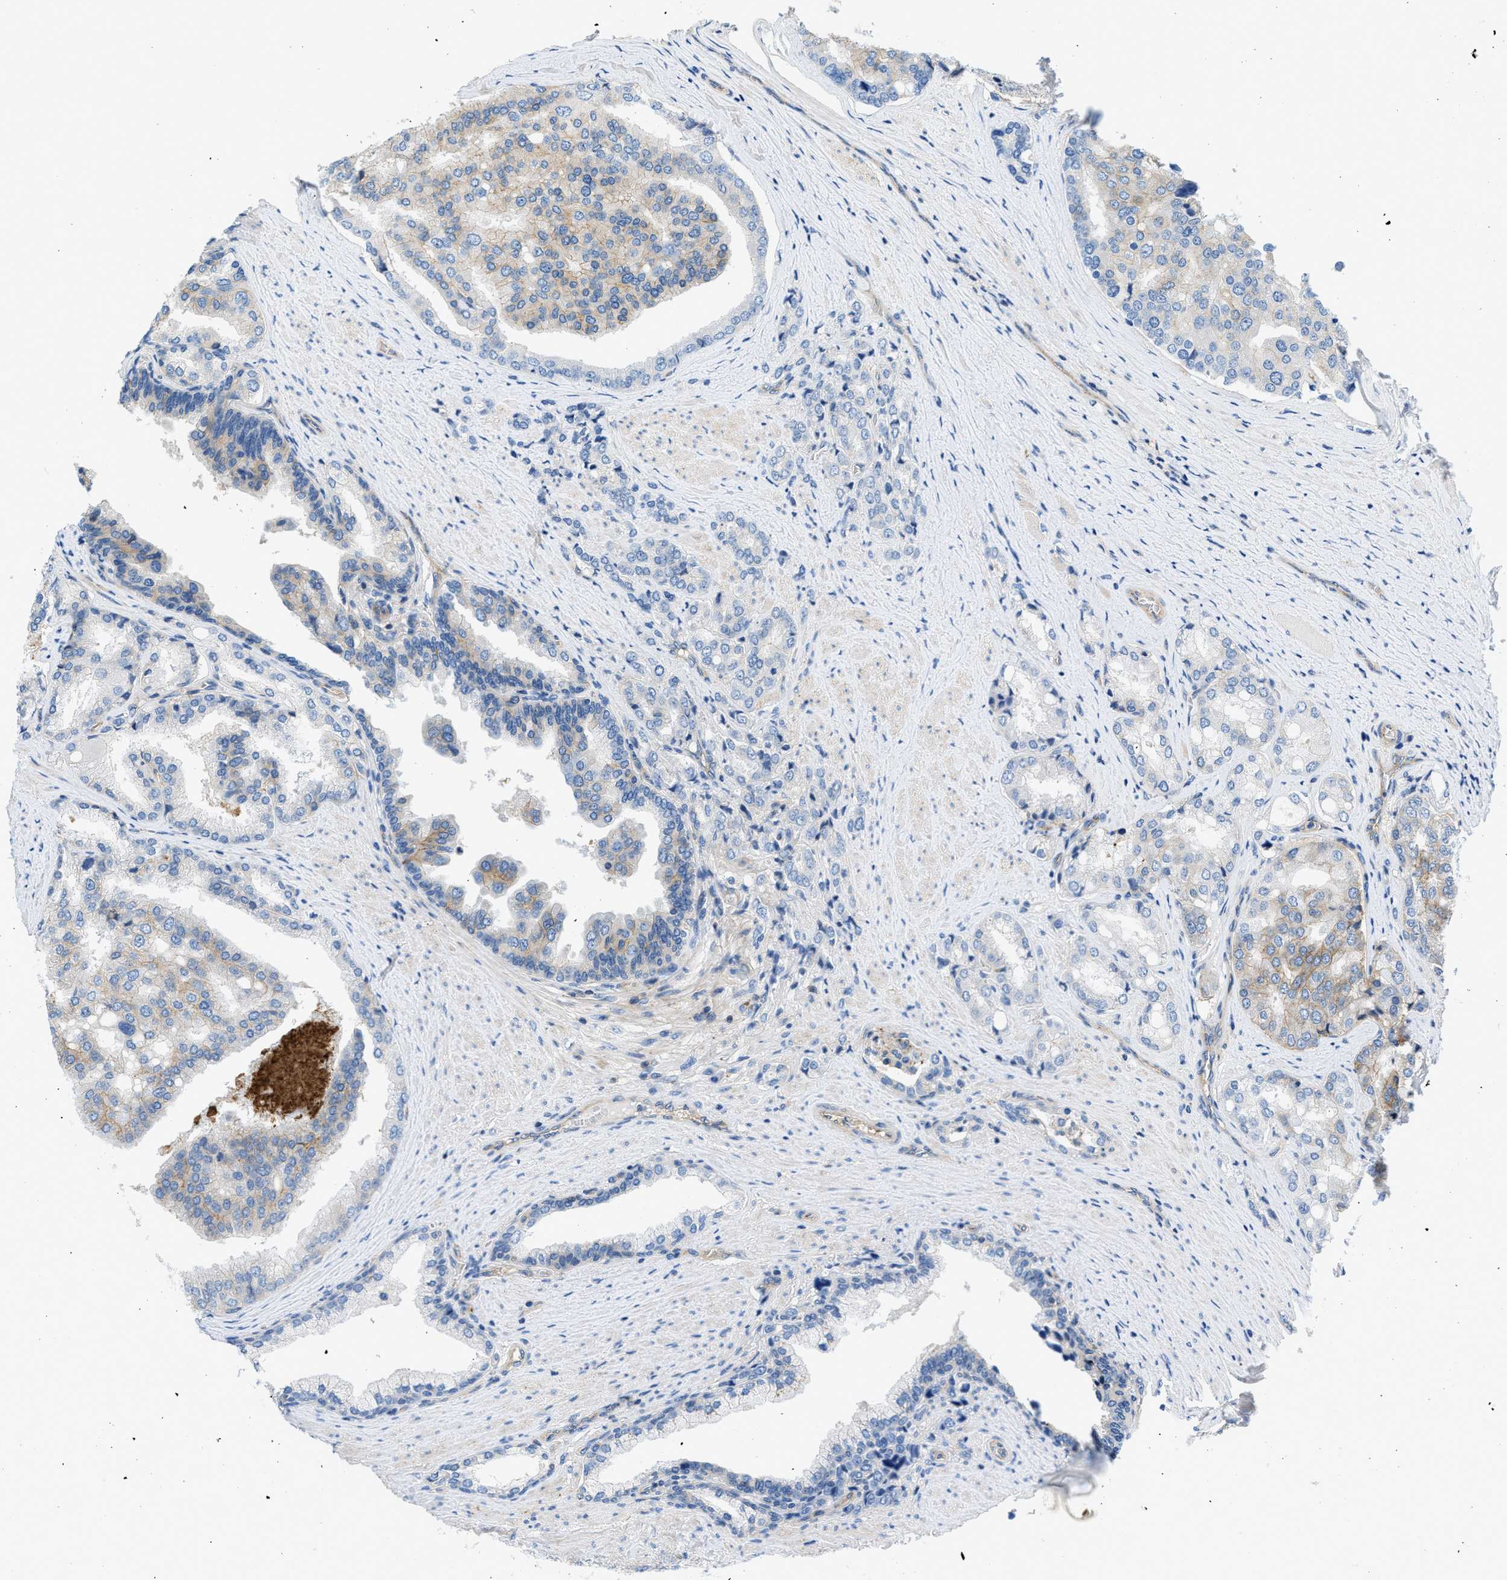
{"staining": {"intensity": "weak", "quantity": "<25%", "location": "cytoplasmic/membranous"}, "tissue": "prostate cancer", "cell_type": "Tumor cells", "image_type": "cancer", "snomed": [{"axis": "morphology", "description": "Adenocarcinoma, High grade"}, {"axis": "topography", "description": "Prostate"}], "caption": "Immunohistochemistry (IHC) image of neoplastic tissue: prostate cancer stained with DAB exhibits no significant protein positivity in tumor cells.", "gene": "ORAI1", "patient": {"sex": "male", "age": 50}}